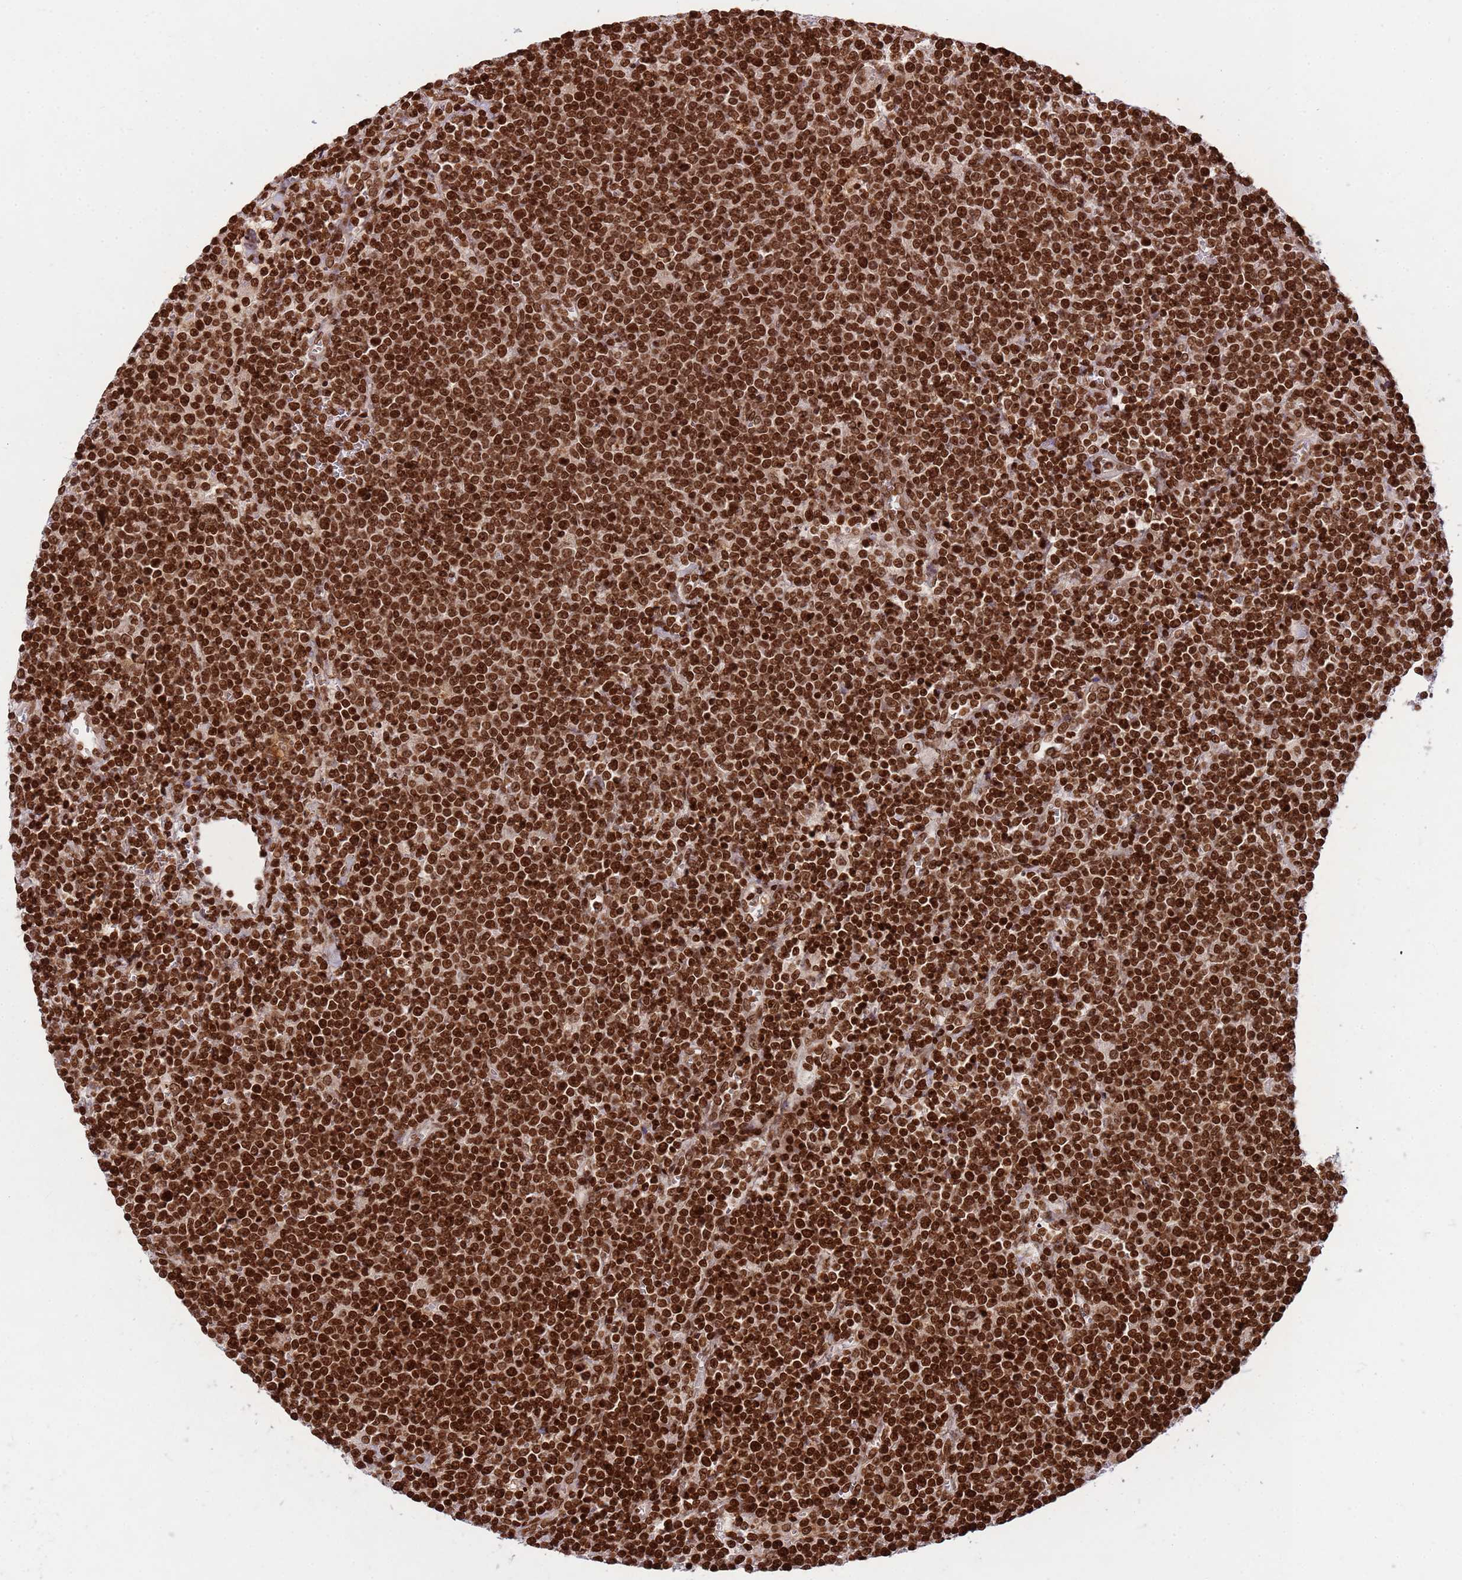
{"staining": {"intensity": "strong", "quantity": ">75%", "location": "nuclear"}, "tissue": "lymphoma", "cell_type": "Tumor cells", "image_type": "cancer", "snomed": [{"axis": "morphology", "description": "Malignant lymphoma, non-Hodgkin's type, High grade"}, {"axis": "topography", "description": "Lymph node"}], "caption": "Immunohistochemistry (IHC) (DAB) staining of human high-grade malignant lymphoma, non-Hodgkin's type shows strong nuclear protein positivity in approximately >75% of tumor cells.", "gene": "H3-3B", "patient": {"sex": "male", "age": 61}}